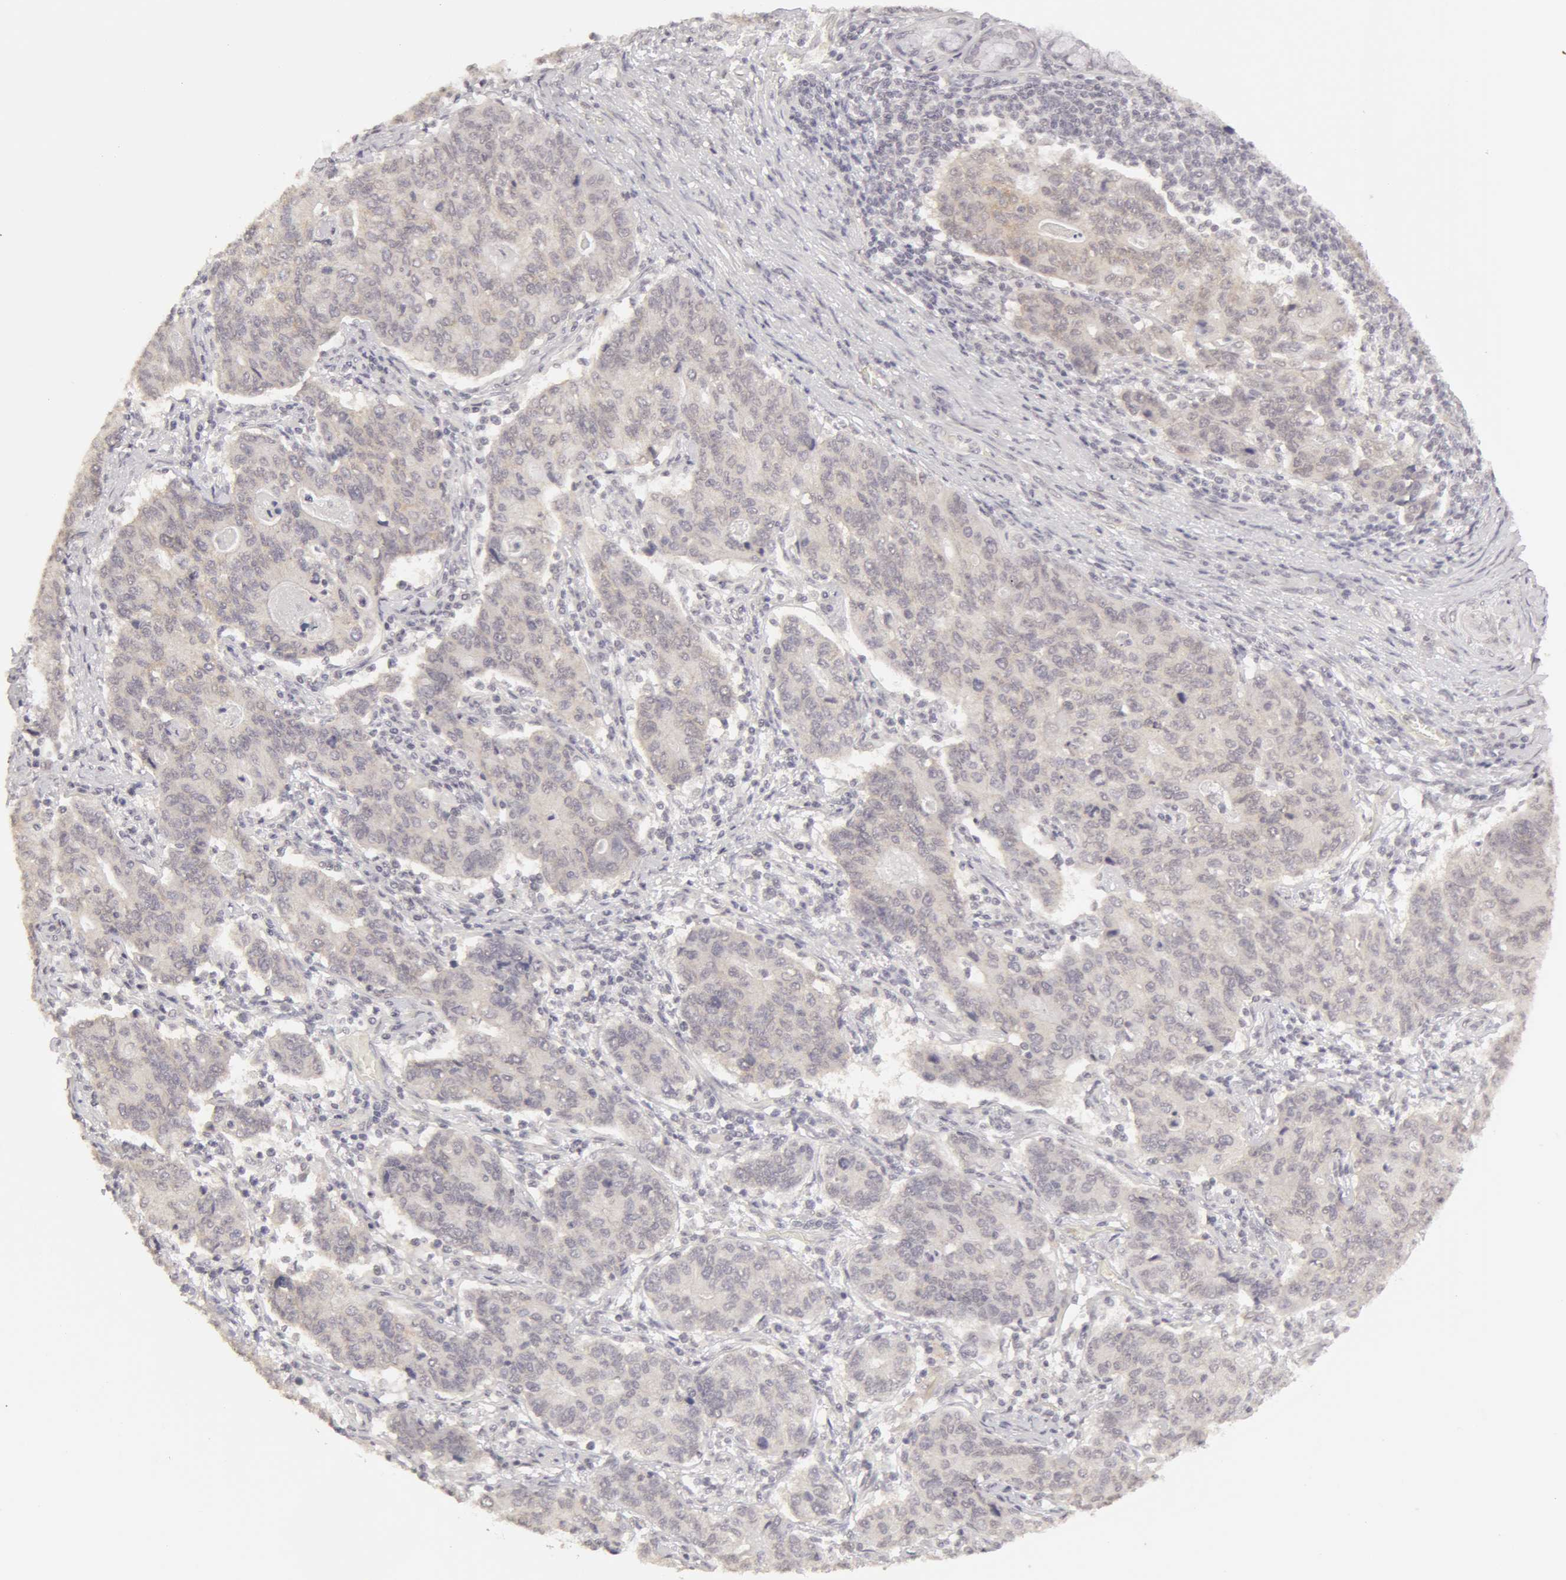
{"staining": {"intensity": "weak", "quantity": ">75%", "location": "cytoplasmic/membranous"}, "tissue": "stomach cancer", "cell_type": "Tumor cells", "image_type": "cancer", "snomed": [{"axis": "morphology", "description": "Adenocarcinoma, NOS"}, {"axis": "topography", "description": "Esophagus"}, {"axis": "topography", "description": "Stomach"}], "caption": "IHC image of human stomach adenocarcinoma stained for a protein (brown), which demonstrates low levels of weak cytoplasmic/membranous staining in about >75% of tumor cells.", "gene": "ADAM10", "patient": {"sex": "male", "age": 74}}